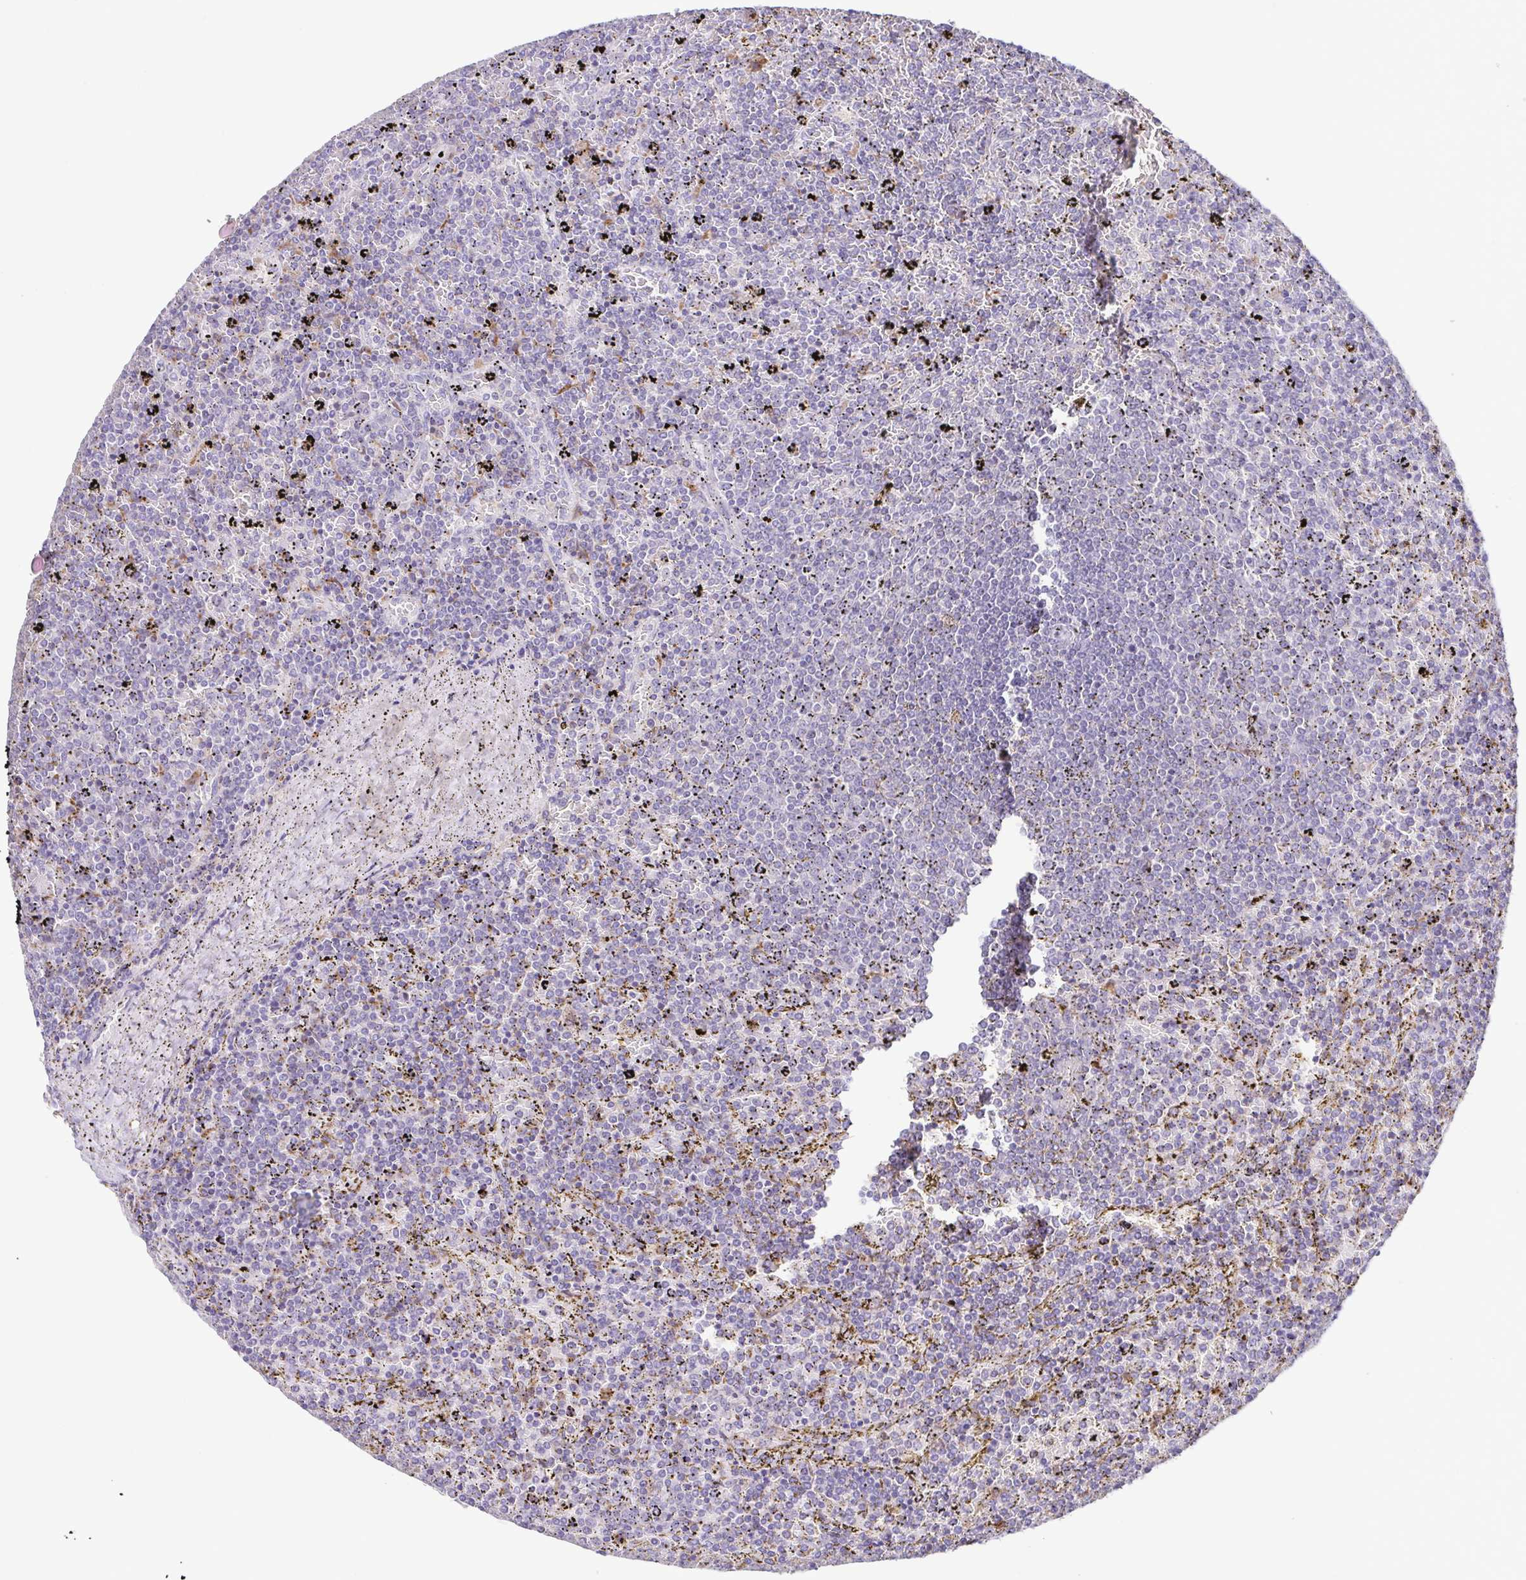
{"staining": {"intensity": "negative", "quantity": "none", "location": "none"}, "tissue": "lymphoma", "cell_type": "Tumor cells", "image_type": "cancer", "snomed": [{"axis": "morphology", "description": "Malignant lymphoma, non-Hodgkin's type, Low grade"}, {"axis": "topography", "description": "Spleen"}], "caption": "IHC of human lymphoma reveals no positivity in tumor cells.", "gene": "ATP6V1G2", "patient": {"sex": "female", "age": 77}}